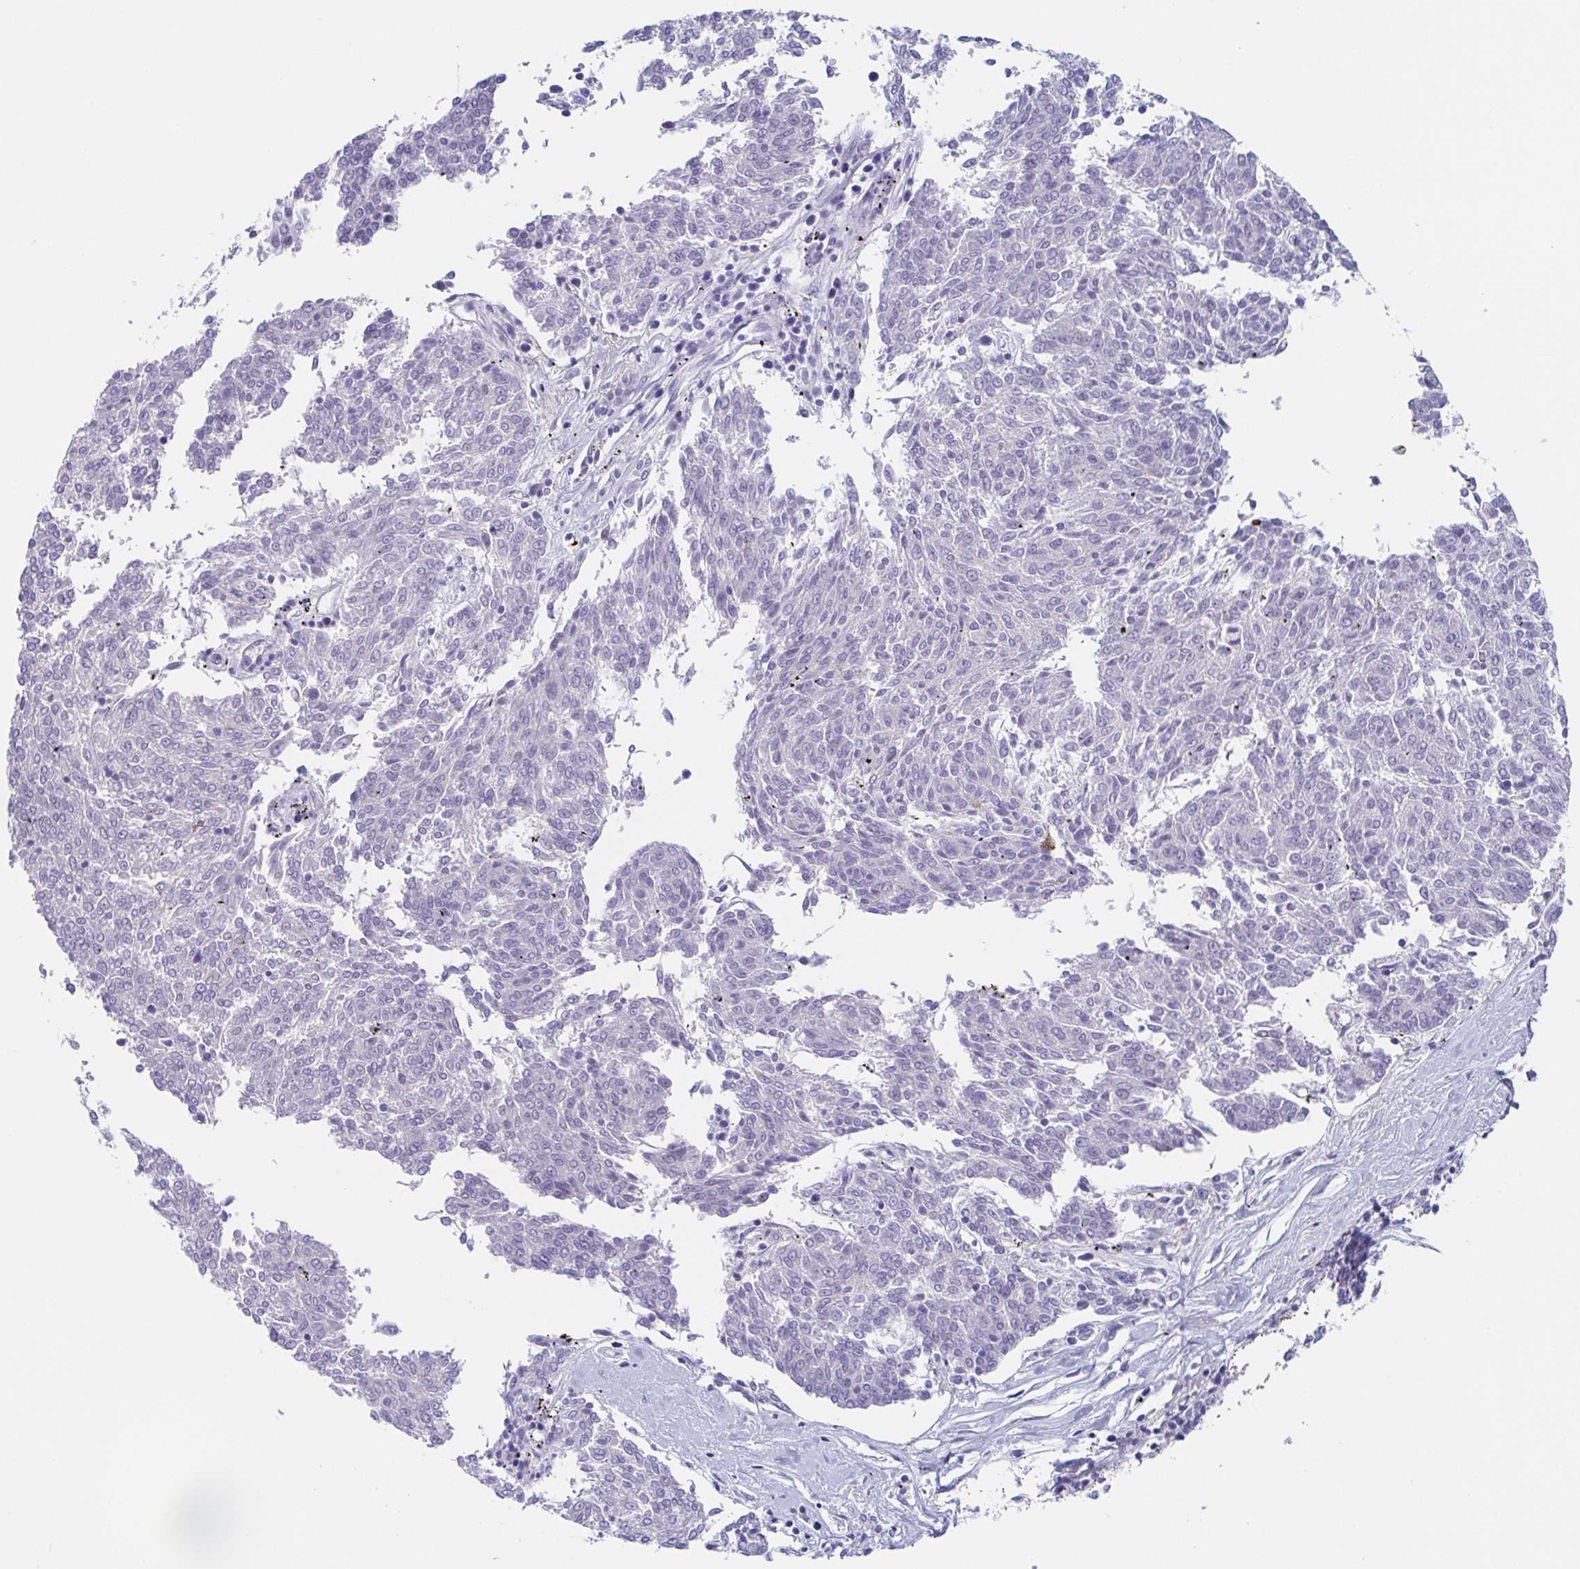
{"staining": {"intensity": "negative", "quantity": "none", "location": "none"}, "tissue": "melanoma", "cell_type": "Tumor cells", "image_type": "cancer", "snomed": [{"axis": "morphology", "description": "Malignant melanoma, NOS"}, {"axis": "topography", "description": "Skin"}], "caption": "Immunohistochemistry image of human melanoma stained for a protein (brown), which reveals no positivity in tumor cells. The staining was performed using DAB (3,3'-diaminobenzidine) to visualize the protein expression in brown, while the nuclei were stained in blue with hematoxylin (Magnification: 20x).", "gene": "HTR2A", "patient": {"sex": "female", "age": 72}}